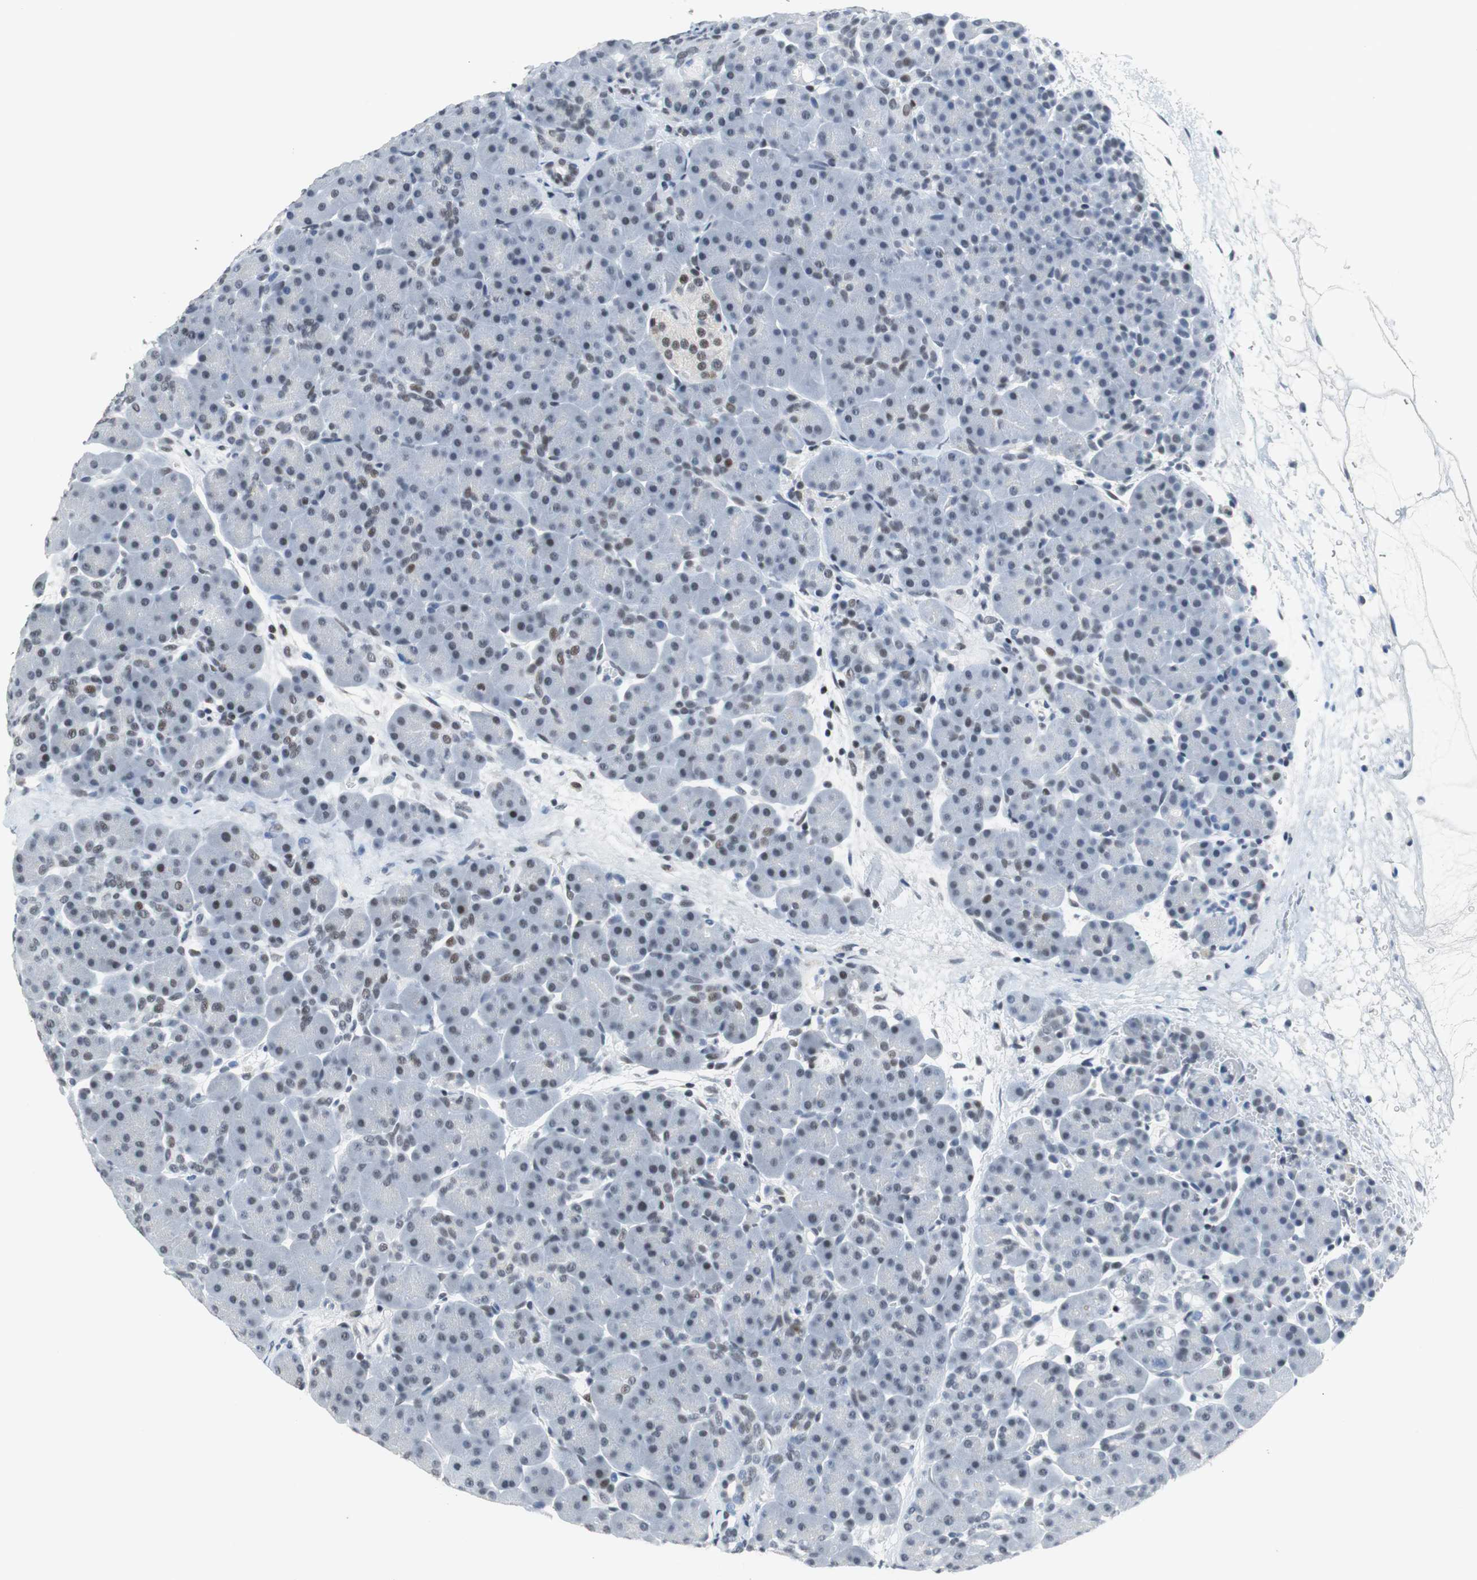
{"staining": {"intensity": "weak", "quantity": "<25%", "location": "nuclear"}, "tissue": "pancreas", "cell_type": "Exocrine glandular cells", "image_type": "normal", "snomed": [{"axis": "morphology", "description": "Normal tissue, NOS"}, {"axis": "topography", "description": "Pancreas"}], "caption": "Benign pancreas was stained to show a protein in brown. There is no significant positivity in exocrine glandular cells.", "gene": "HDAC3", "patient": {"sex": "male", "age": 66}}